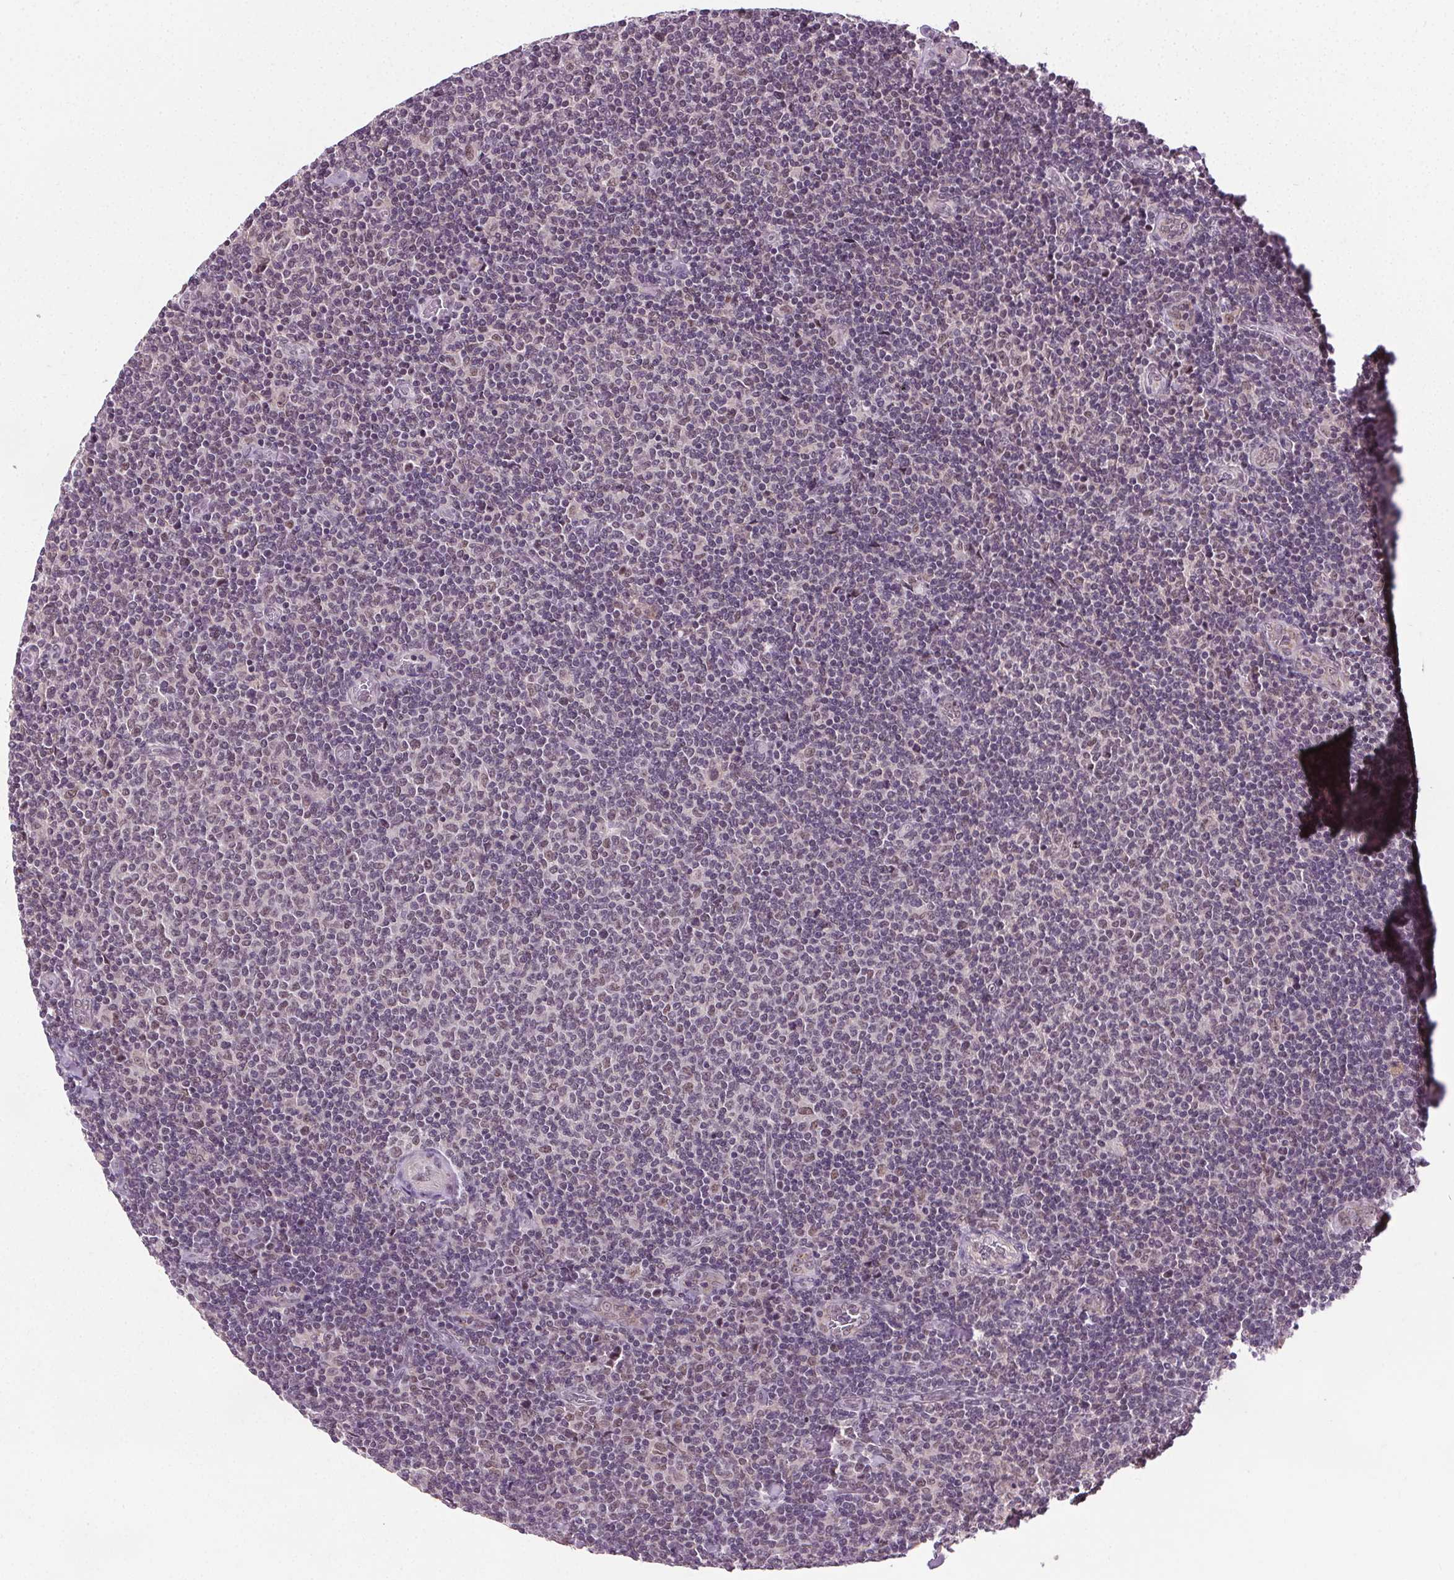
{"staining": {"intensity": "weak", "quantity": "25%-75%", "location": "nuclear"}, "tissue": "lymphoma", "cell_type": "Tumor cells", "image_type": "cancer", "snomed": [{"axis": "morphology", "description": "Malignant lymphoma, non-Hodgkin's type, Low grade"}, {"axis": "topography", "description": "Lymph node"}], "caption": "Protein expression by immunohistochemistry demonstrates weak nuclear expression in approximately 25%-75% of tumor cells in low-grade malignant lymphoma, non-Hodgkin's type.", "gene": "MED6", "patient": {"sex": "male", "age": 52}}